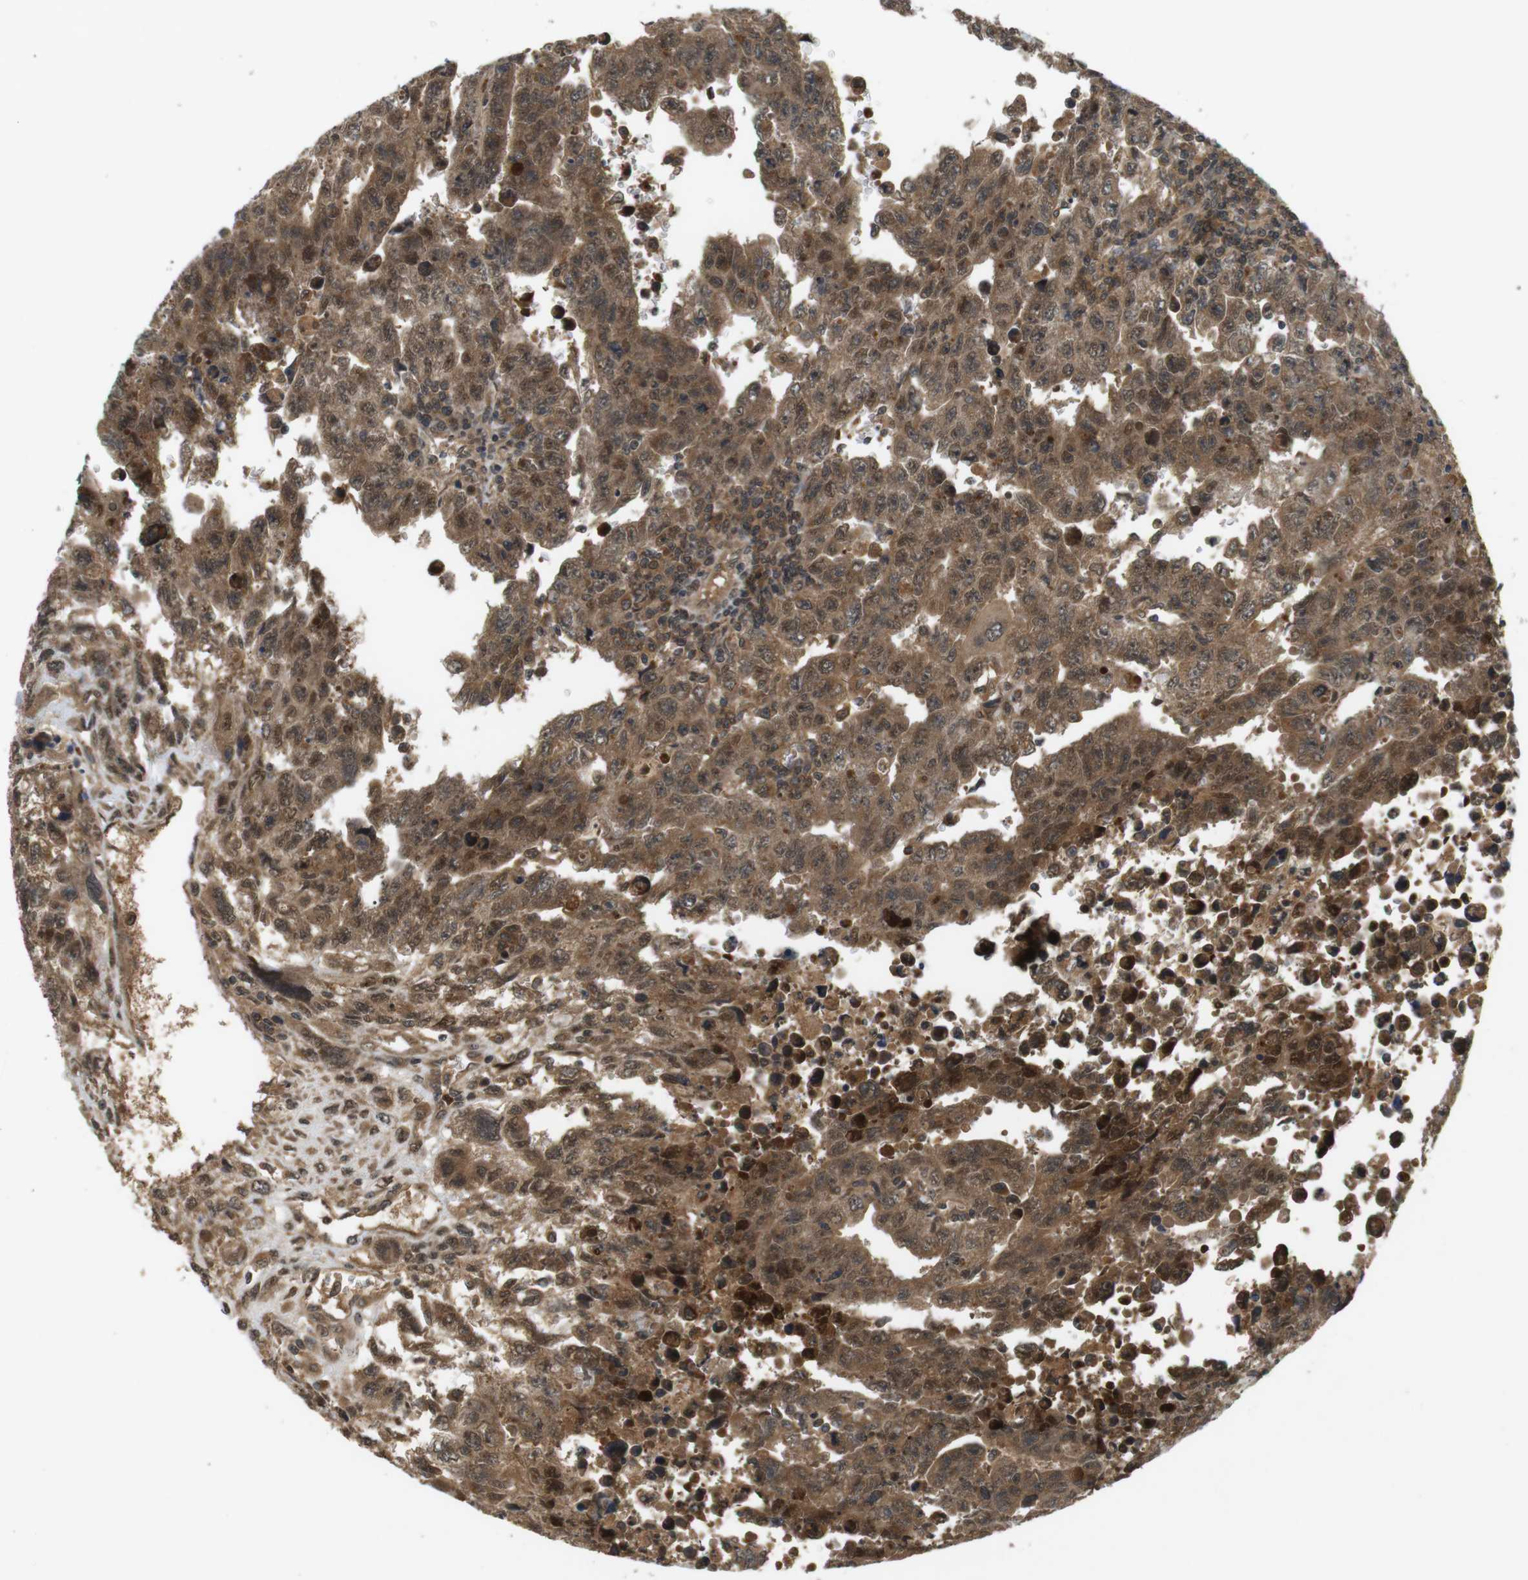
{"staining": {"intensity": "moderate", "quantity": ">75%", "location": "cytoplasmic/membranous,nuclear"}, "tissue": "testis cancer", "cell_type": "Tumor cells", "image_type": "cancer", "snomed": [{"axis": "morphology", "description": "Carcinoma, Embryonal, NOS"}, {"axis": "topography", "description": "Testis"}], "caption": "Protein expression analysis of human testis embryonal carcinoma reveals moderate cytoplasmic/membranous and nuclear positivity in approximately >75% of tumor cells. Nuclei are stained in blue.", "gene": "NFKBIE", "patient": {"sex": "male", "age": 28}}